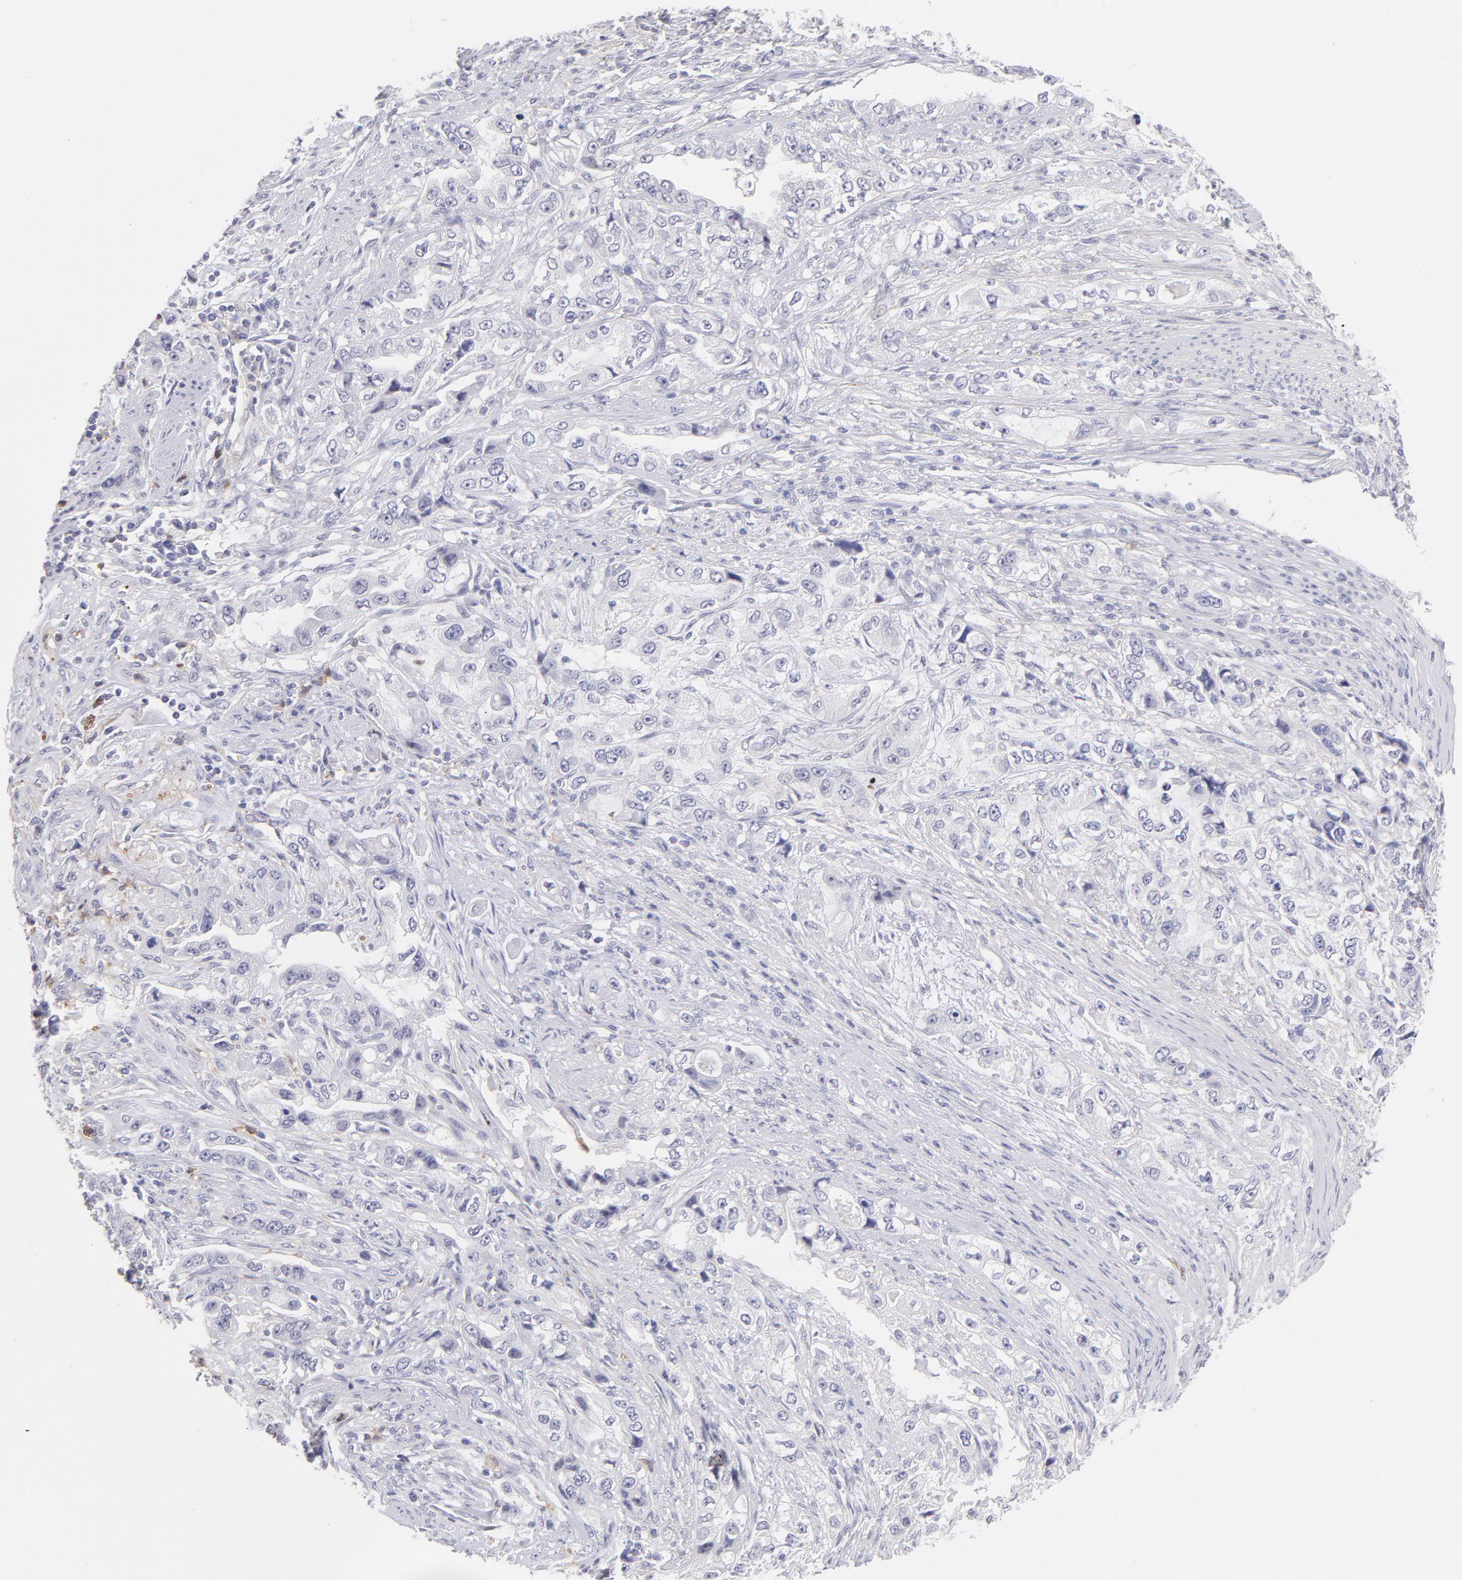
{"staining": {"intensity": "negative", "quantity": "none", "location": "none"}, "tissue": "stomach cancer", "cell_type": "Tumor cells", "image_type": "cancer", "snomed": [{"axis": "morphology", "description": "Adenocarcinoma, NOS"}, {"axis": "topography", "description": "Stomach, lower"}], "caption": "Immunohistochemistry histopathology image of neoplastic tissue: human adenocarcinoma (stomach) stained with DAB demonstrates no significant protein staining in tumor cells.", "gene": "LTB4R", "patient": {"sex": "female", "age": 93}}